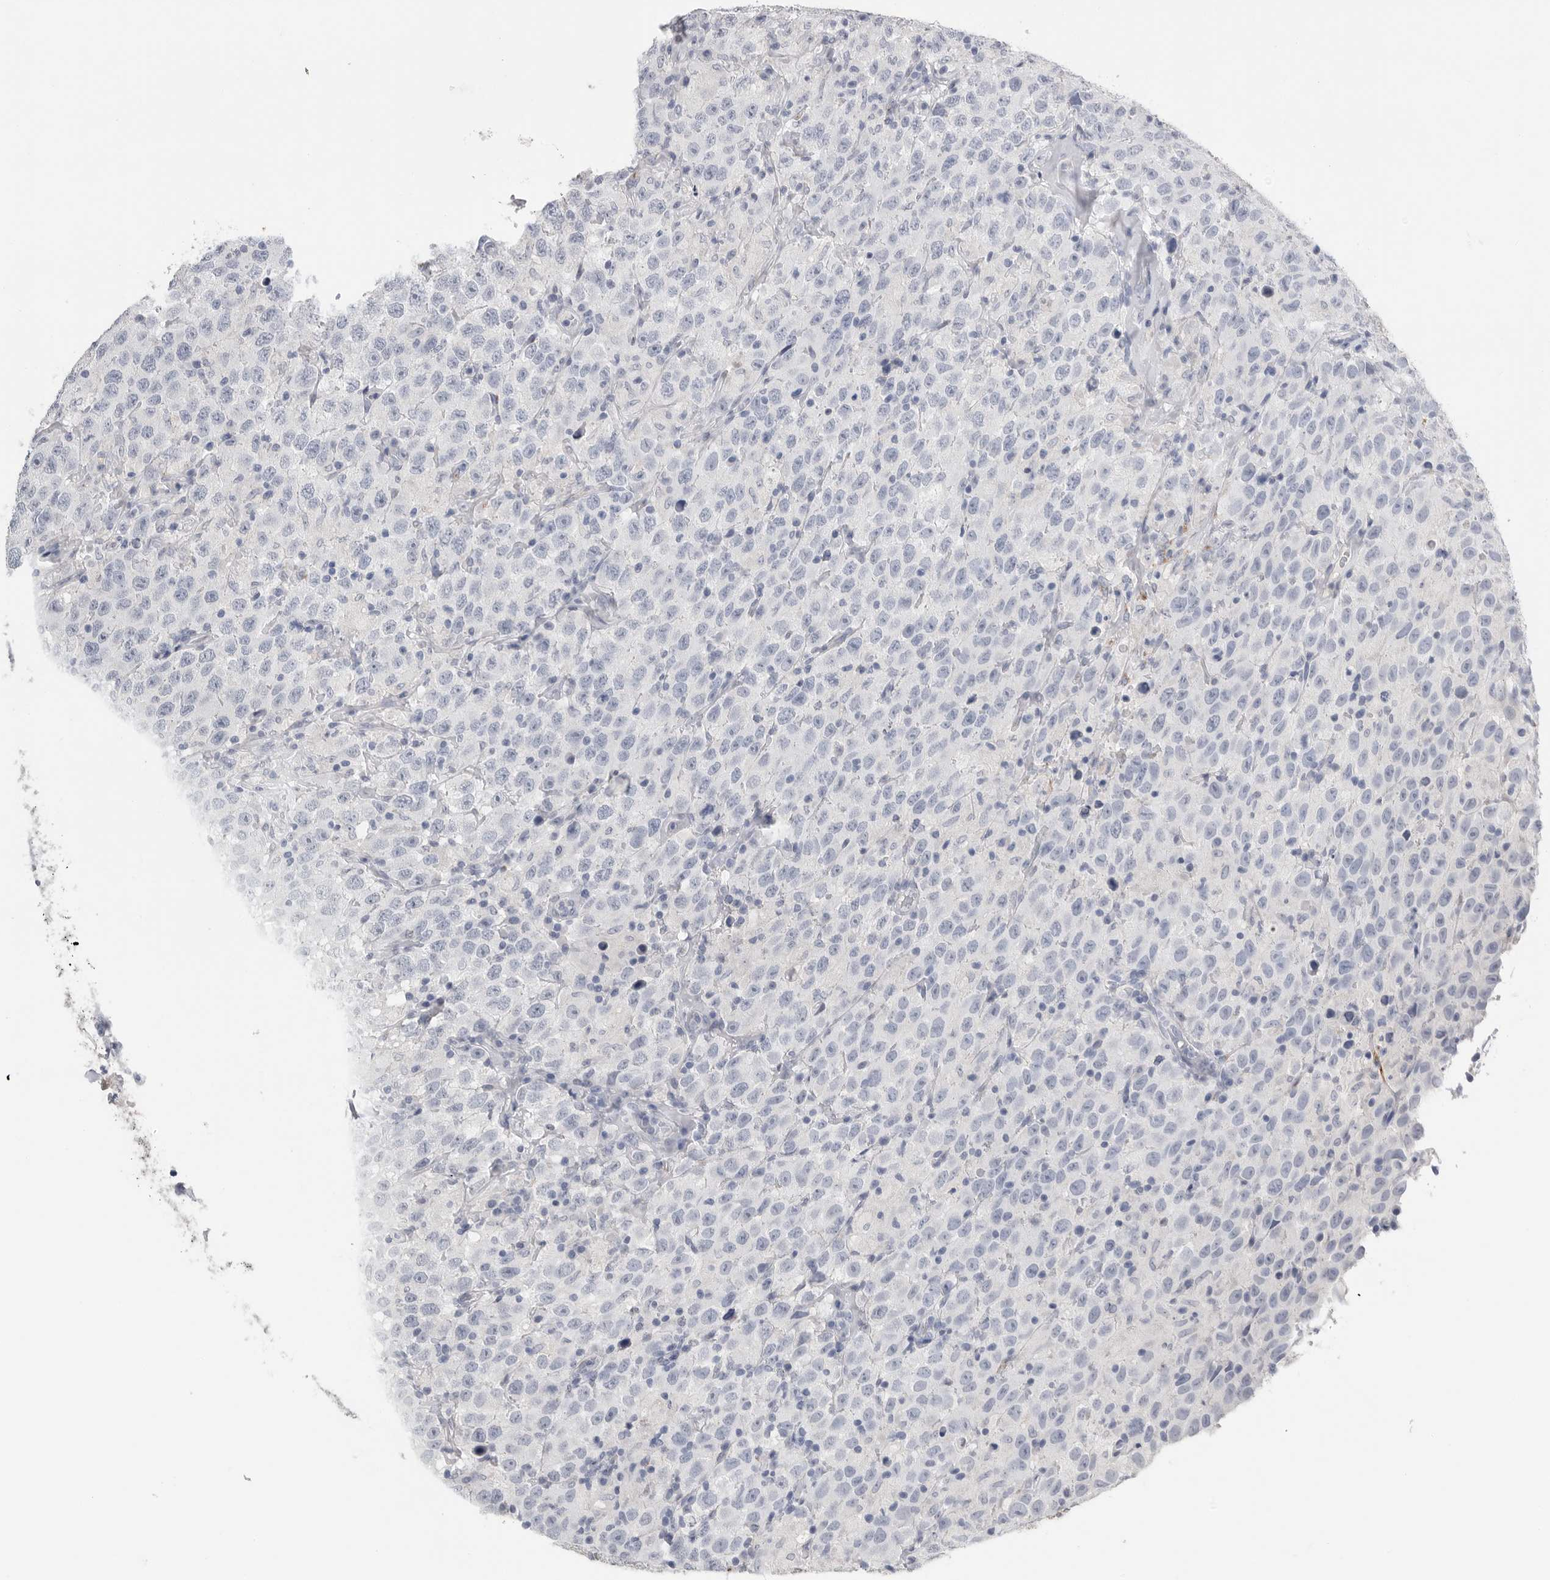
{"staining": {"intensity": "negative", "quantity": "none", "location": "none"}, "tissue": "testis cancer", "cell_type": "Tumor cells", "image_type": "cancer", "snomed": [{"axis": "morphology", "description": "Seminoma, NOS"}, {"axis": "topography", "description": "Testis"}], "caption": "The micrograph reveals no staining of tumor cells in testis cancer.", "gene": "TIMP1", "patient": {"sex": "male", "age": 41}}